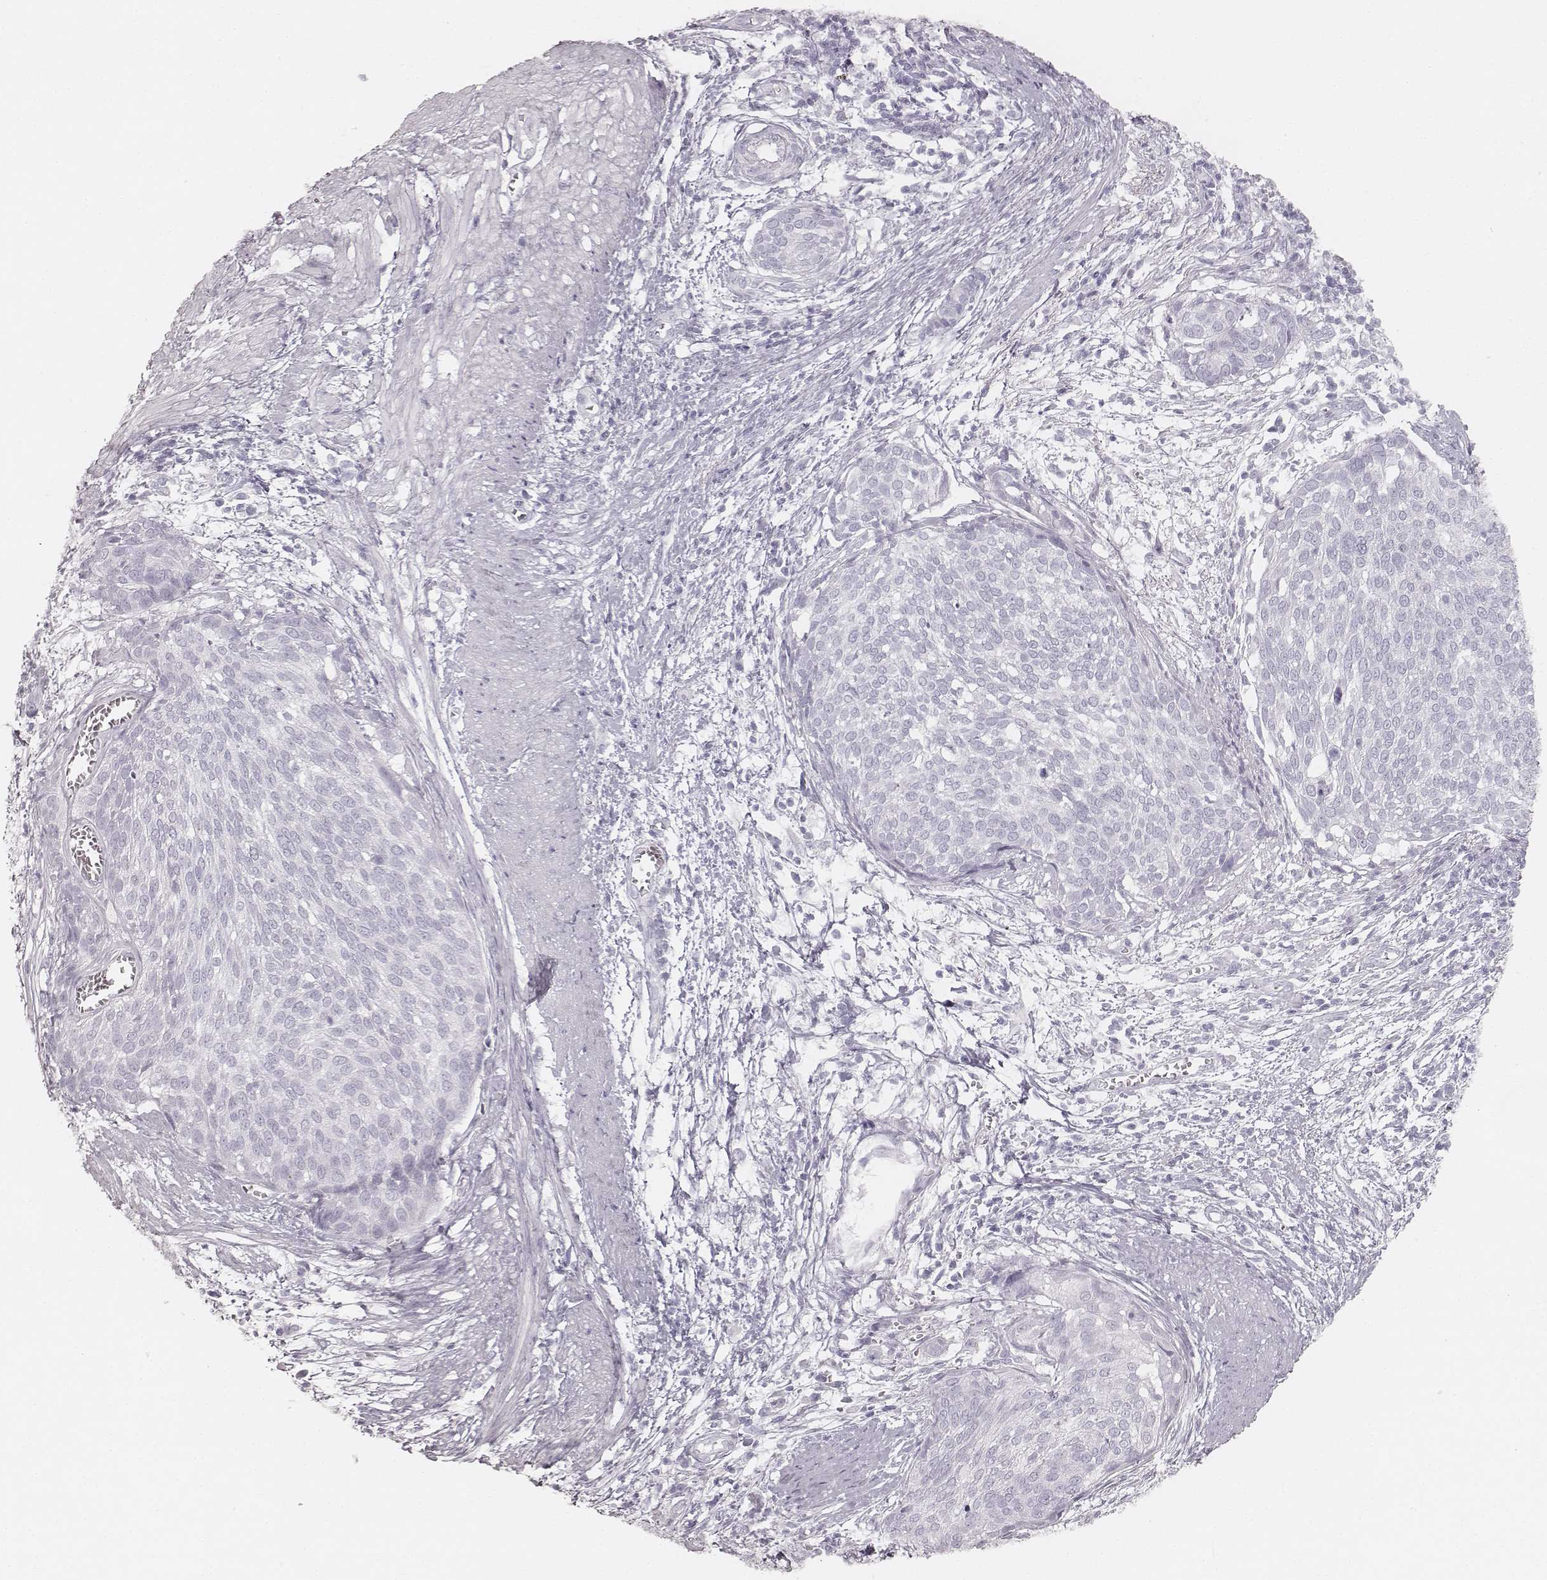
{"staining": {"intensity": "negative", "quantity": "none", "location": "none"}, "tissue": "cervical cancer", "cell_type": "Tumor cells", "image_type": "cancer", "snomed": [{"axis": "morphology", "description": "Squamous cell carcinoma, NOS"}, {"axis": "topography", "description": "Cervix"}], "caption": "Immunohistochemistry micrograph of squamous cell carcinoma (cervical) stained for a protein (brown), which shows no staining in tumor cells.", "gene": "KRT34", "patient": {"sex": "female", "age": 39}}